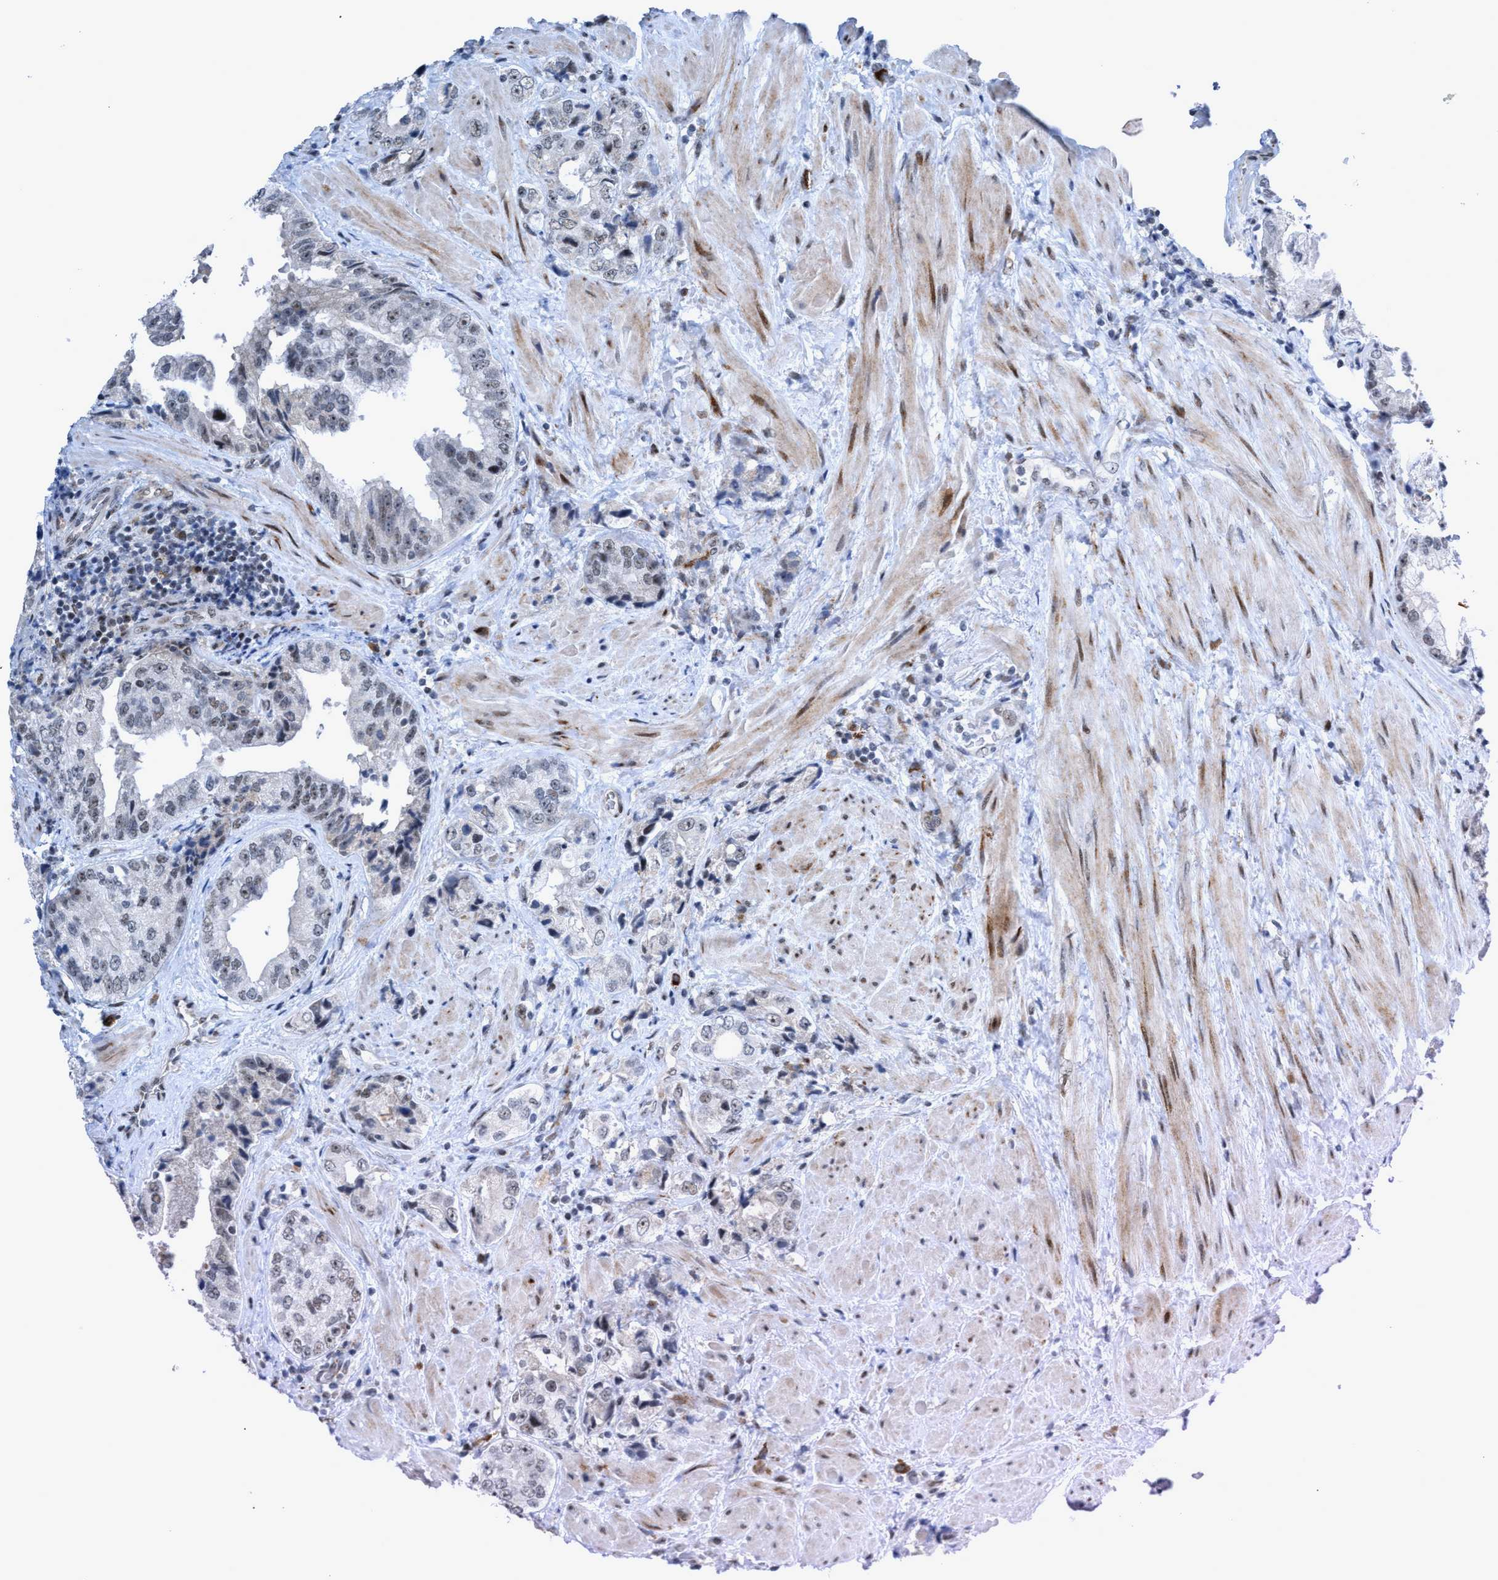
{"staining": {"intensity": "negative", "quantity": "none", "location": "none"}, "tissue": "prostate cancer", "cell_type": "Tumor cells", "image_type": "cancer", "snomed": [{"axis": "morphology", "description": "Adenocarcinoma, High grade"}, {"axis": "topography", "description": "Prostate"}], "caption": "This is a photomicrograph of IHC staining of prostate cancer (high-grade adenocarcinoma), which shows no positivity in tumor cells. (Brightfield microscopy of DAB immunohistochemistry (IHC) at high magnification).", "gene": "CWC27", "patient": {"sex": "male", "age": 61}}